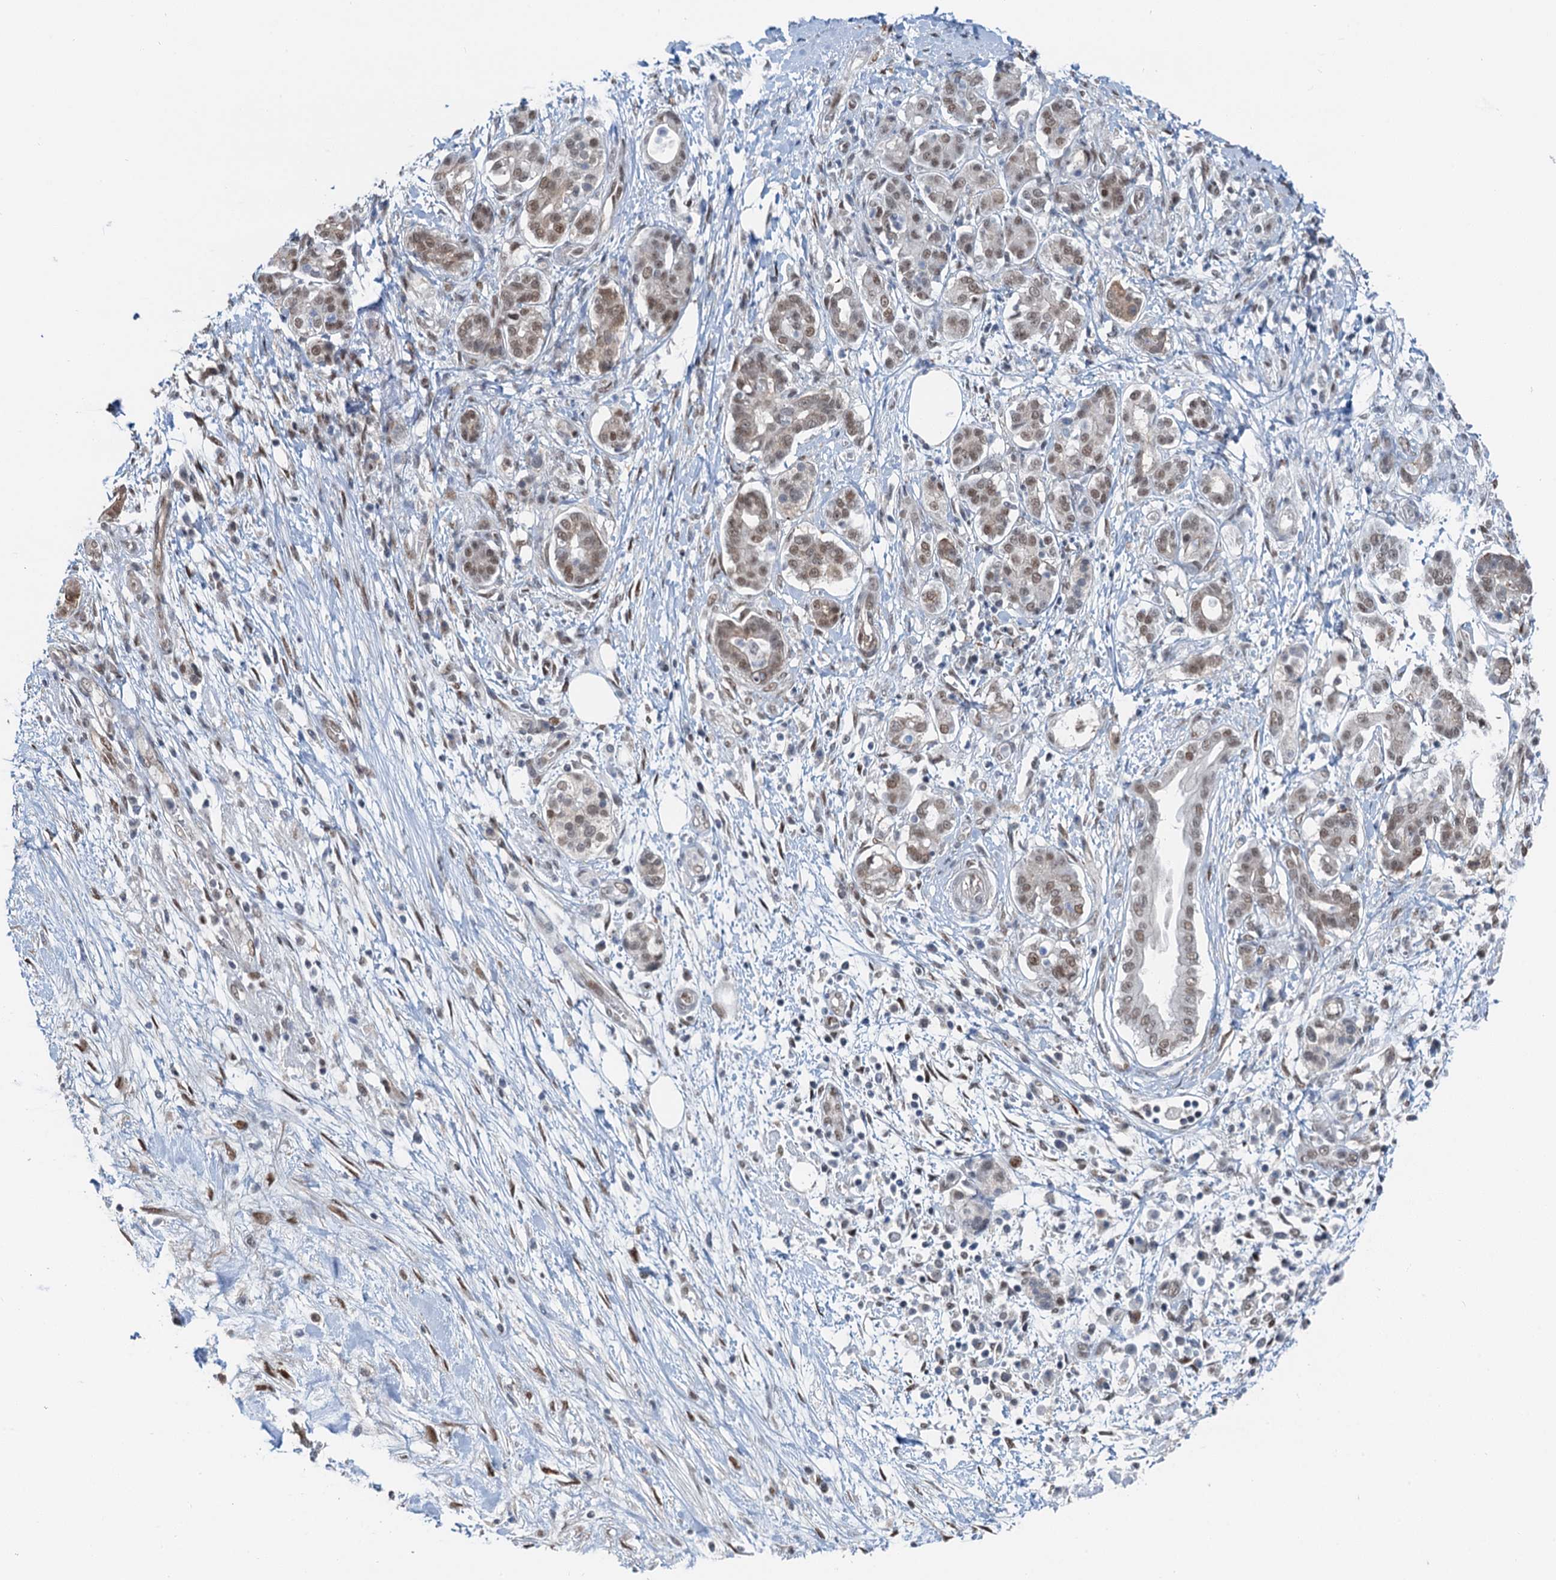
{"staining": {"intensity": "moderate", "quantity": ">75%", "location": "nuclear"}, "tissue": "pancreatic cancer", "cell_type": "Tumor cells", "image_type": "cancer", "snomed": [{"axis": "morphology", "description": "Adenocarcinoma, NOS"}, {"axis": "topography", "description": "Pancreas"}], "caption": "Immunohistochemical staining of pancreatic cancer (adenocarcinoma) exhibits medium levels of moderate nuclear protein positivity in approximately >75% of tumor cells.", "gene": "CFDP1", "patient": {"sex": "female", "age": 73}}